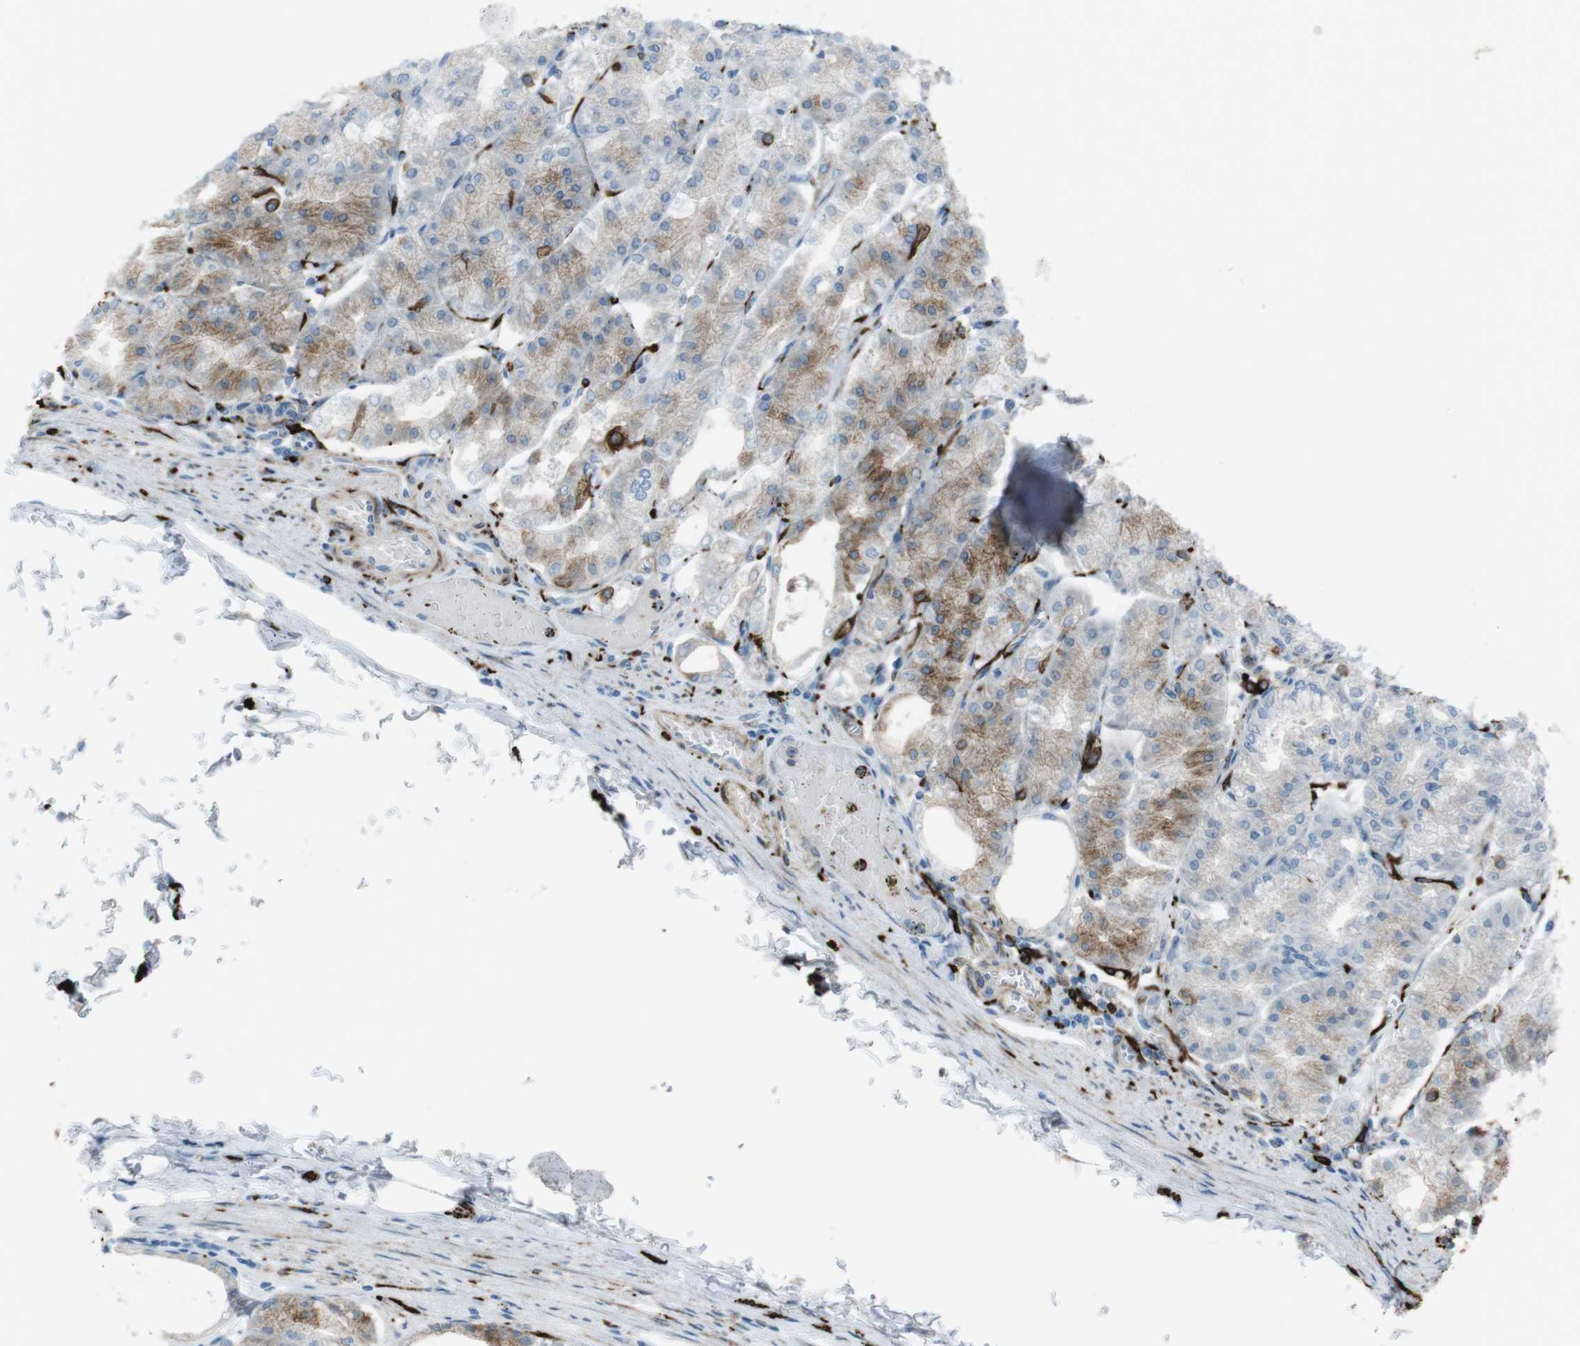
{"staining": {"intensity": "strong", "quantity": "<25%", "location": "cytoplasmic/membranous"}, "tissue": "stomach", "cell_type": "Glandular cells", "image_type": "normal", "snomed": [{"axis": "morphology", "description": "Normal tissue, NOS"}, {"axis": "topography", "description": "Stomach, lower"}], "caption": "A brown stain shows strong cytoplasmic/membranous staining of a protein in glandular cells of benign human stomach.", "gene": "TUBB2A", "patient": {"sex": "male", "age": 71}}